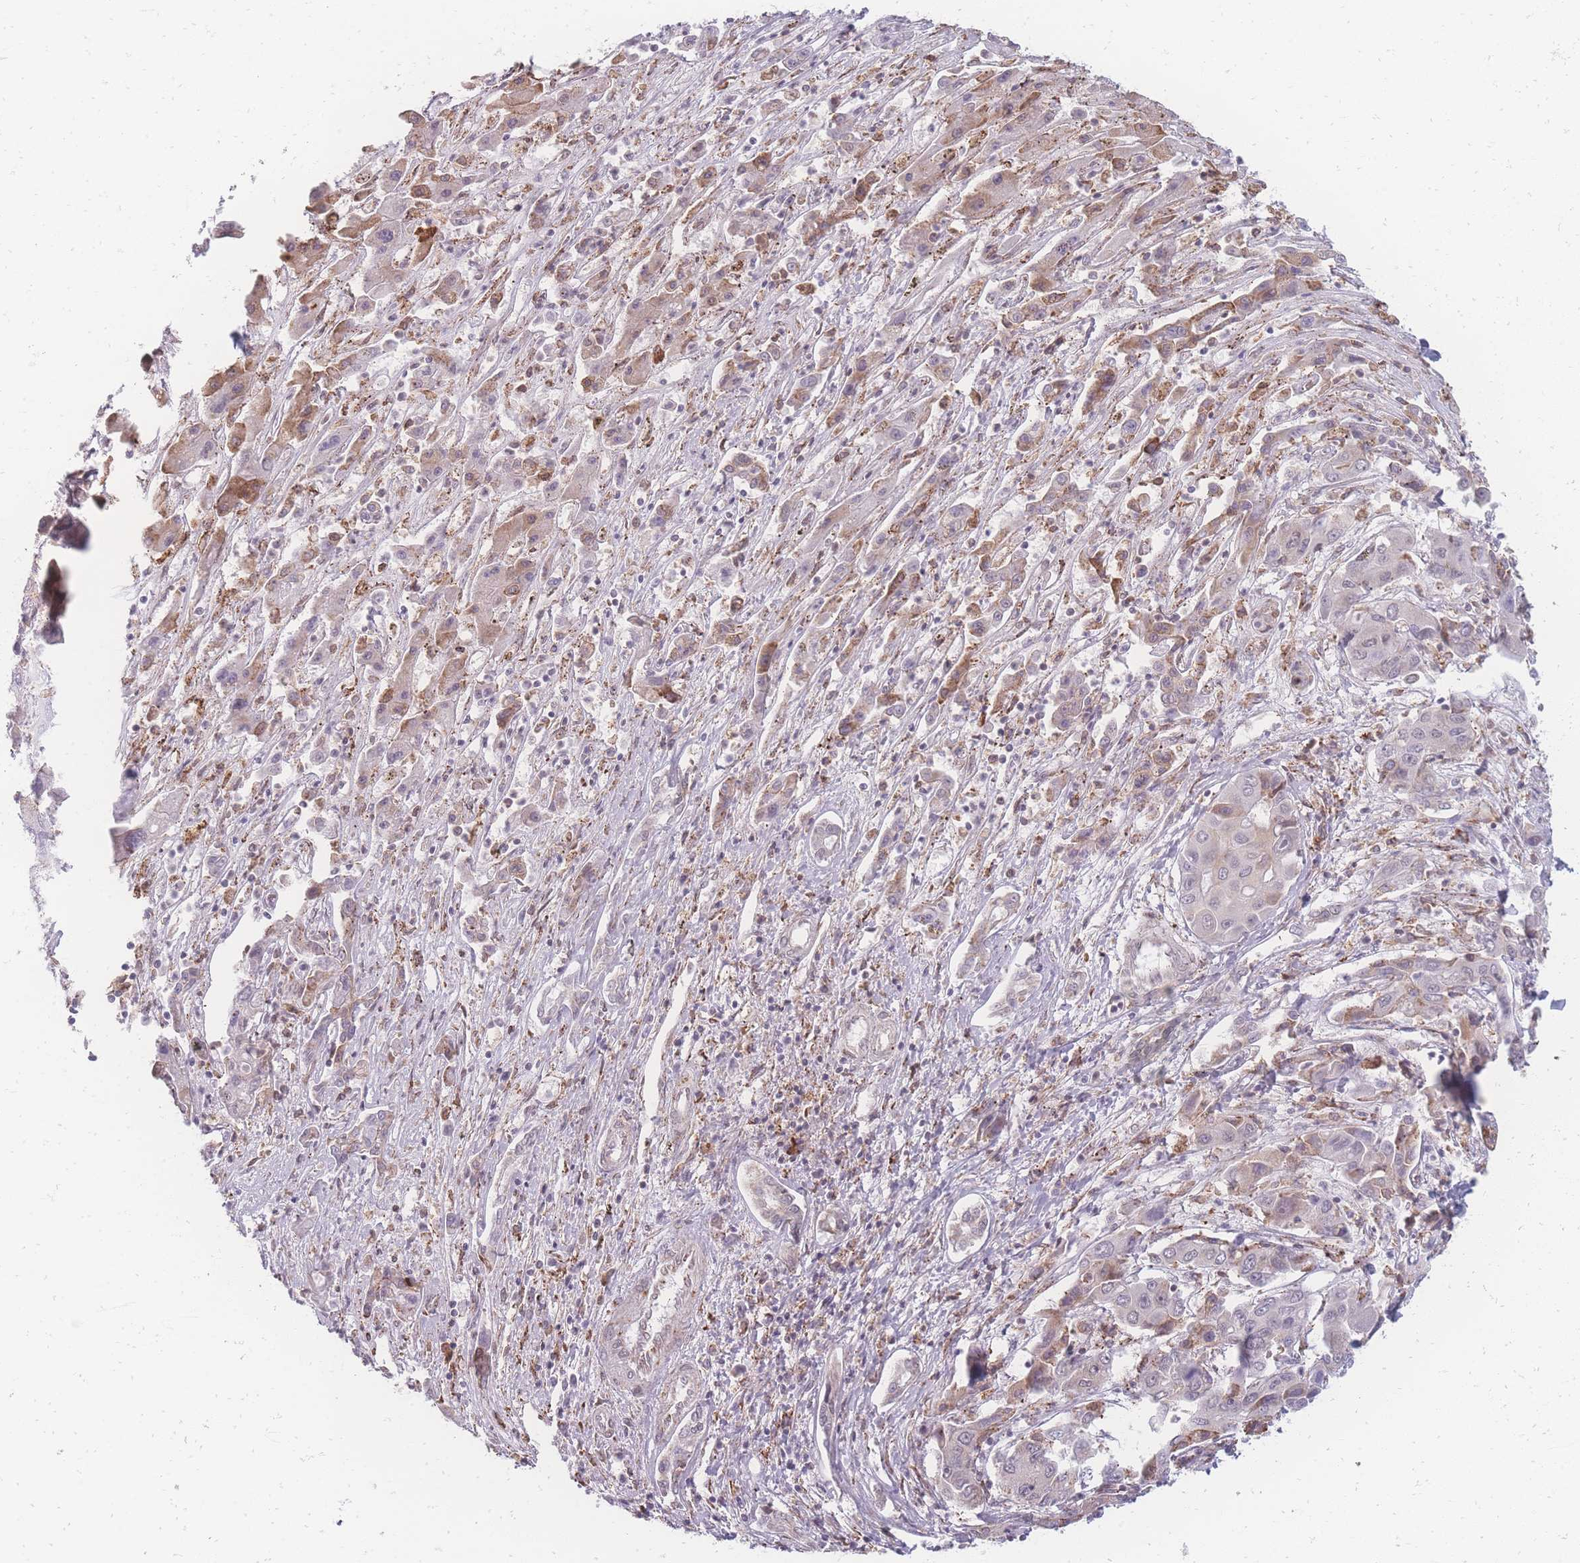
{"staining": {"intensity": "moderate", "quantity": "<25%", "location": "cytoplasmic/membranous"}, "tissue": "liver cancer", "cell_type": "Tumor cells", "image_type": "cancer", "snomed": [{"axis": "morphology", "description": "Cholangiocarcinoma"}, {"axis": "topography", "description": "Liver"}], "caption": "Immunohistochemical staining of cholangiocarcinoma (liver) shows moderate cytoplasmic/membranous protein expression in approximately <25% of tumor cells. Immunohistochemistry stains the protein of interest in brown and the nuclei are stained blue.", "gene": "ZC3H13", "patient": {"sex": "male", "age": 67}}